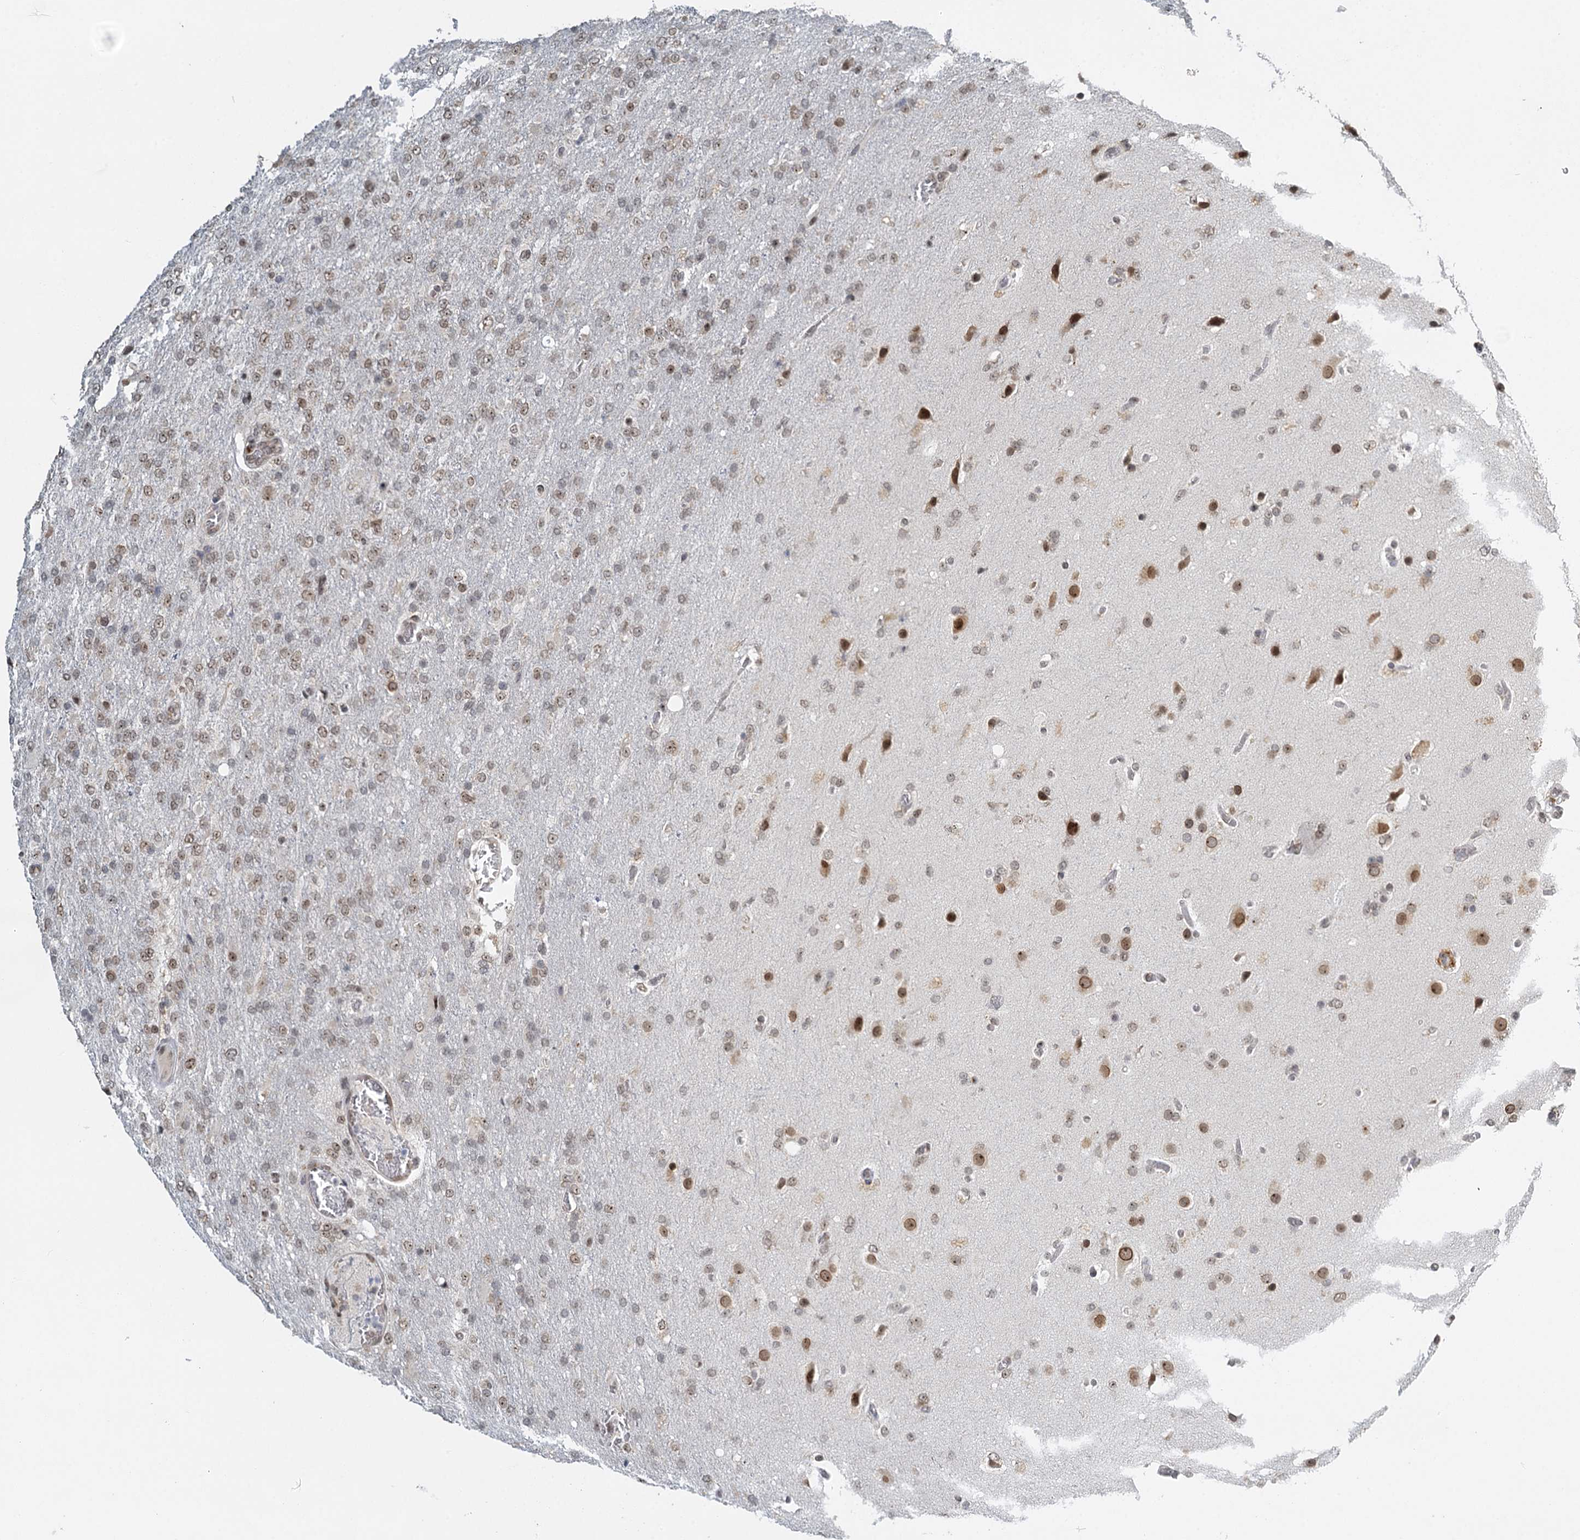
{"staining": {"intensity": "weak", "quantity": "25%-75%", "location": "nuclear"}, "tissue": "glioma", "cell_type": "Tumor cells", "image_type": "cancer", "snomed": [{"axis": "morphology", "description": "Glioma, malignant, High grade"}, {"axis": "topography", "description": "Brain"}], "caption": "Malignant glioma (high-grade) stained with immunohistochemistry demonstrates weak nuclear positivity in approximately 25%-75% of tumor cells.", "gene": "TREX1", "patient": {"sex": "female", "age": 74}}